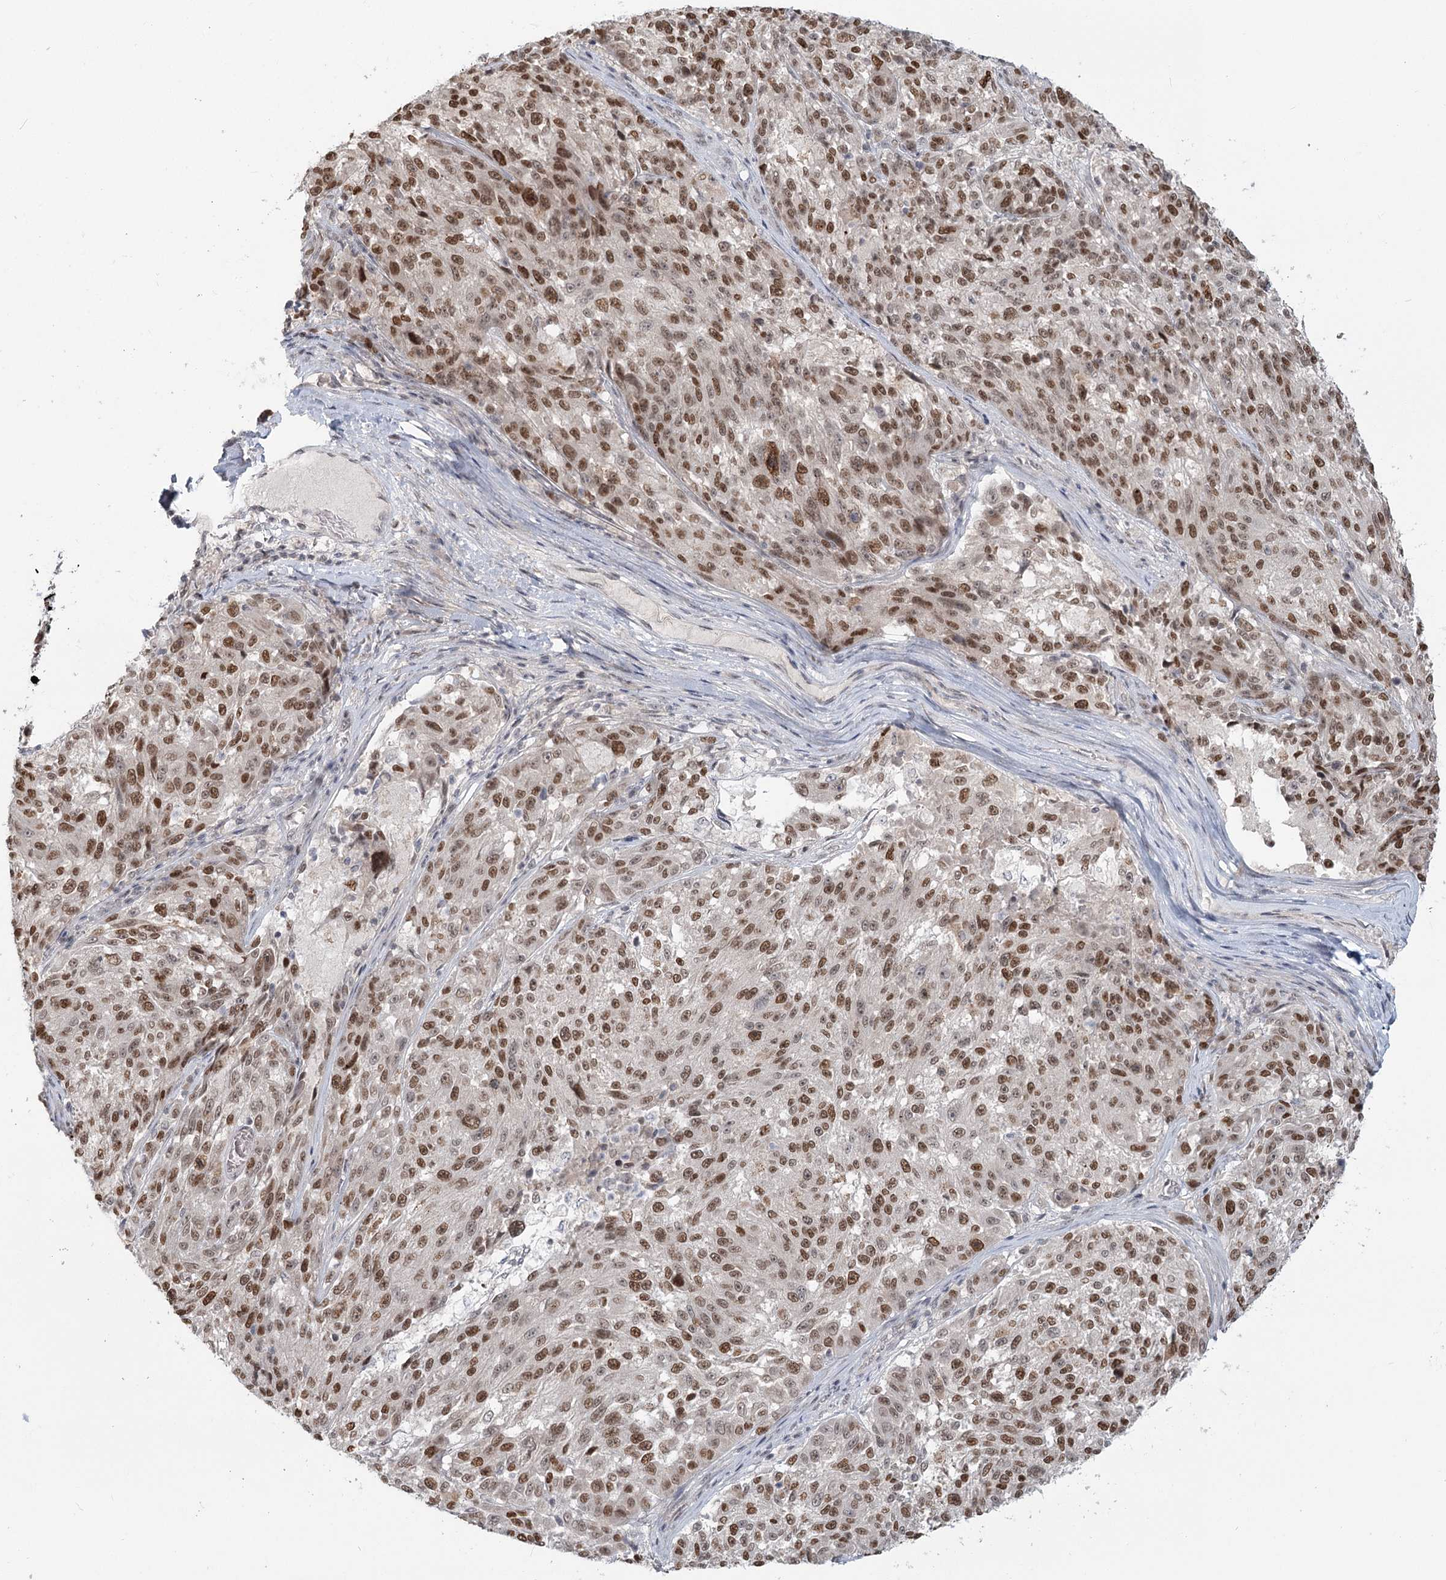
{"staining": {"intensity": "moderate", "quantity": ">75%", "location": "nuclear"}, "tissue": "melanoma", "cell_type": "Tumor cells", "image_type": "cancer", "snomed": [{"axis": "morphology", "description": "Malignant melanoma, NOS"}, {"axis": "topography", "description": "Skin"}], "caption": "Protein expression analysis of melanoma exhibits moderate nuclear positivity in approximately >75% of tumor cells.", "gene": "R3HCC1L", "patient": {"sex": "male", "age": 53}}